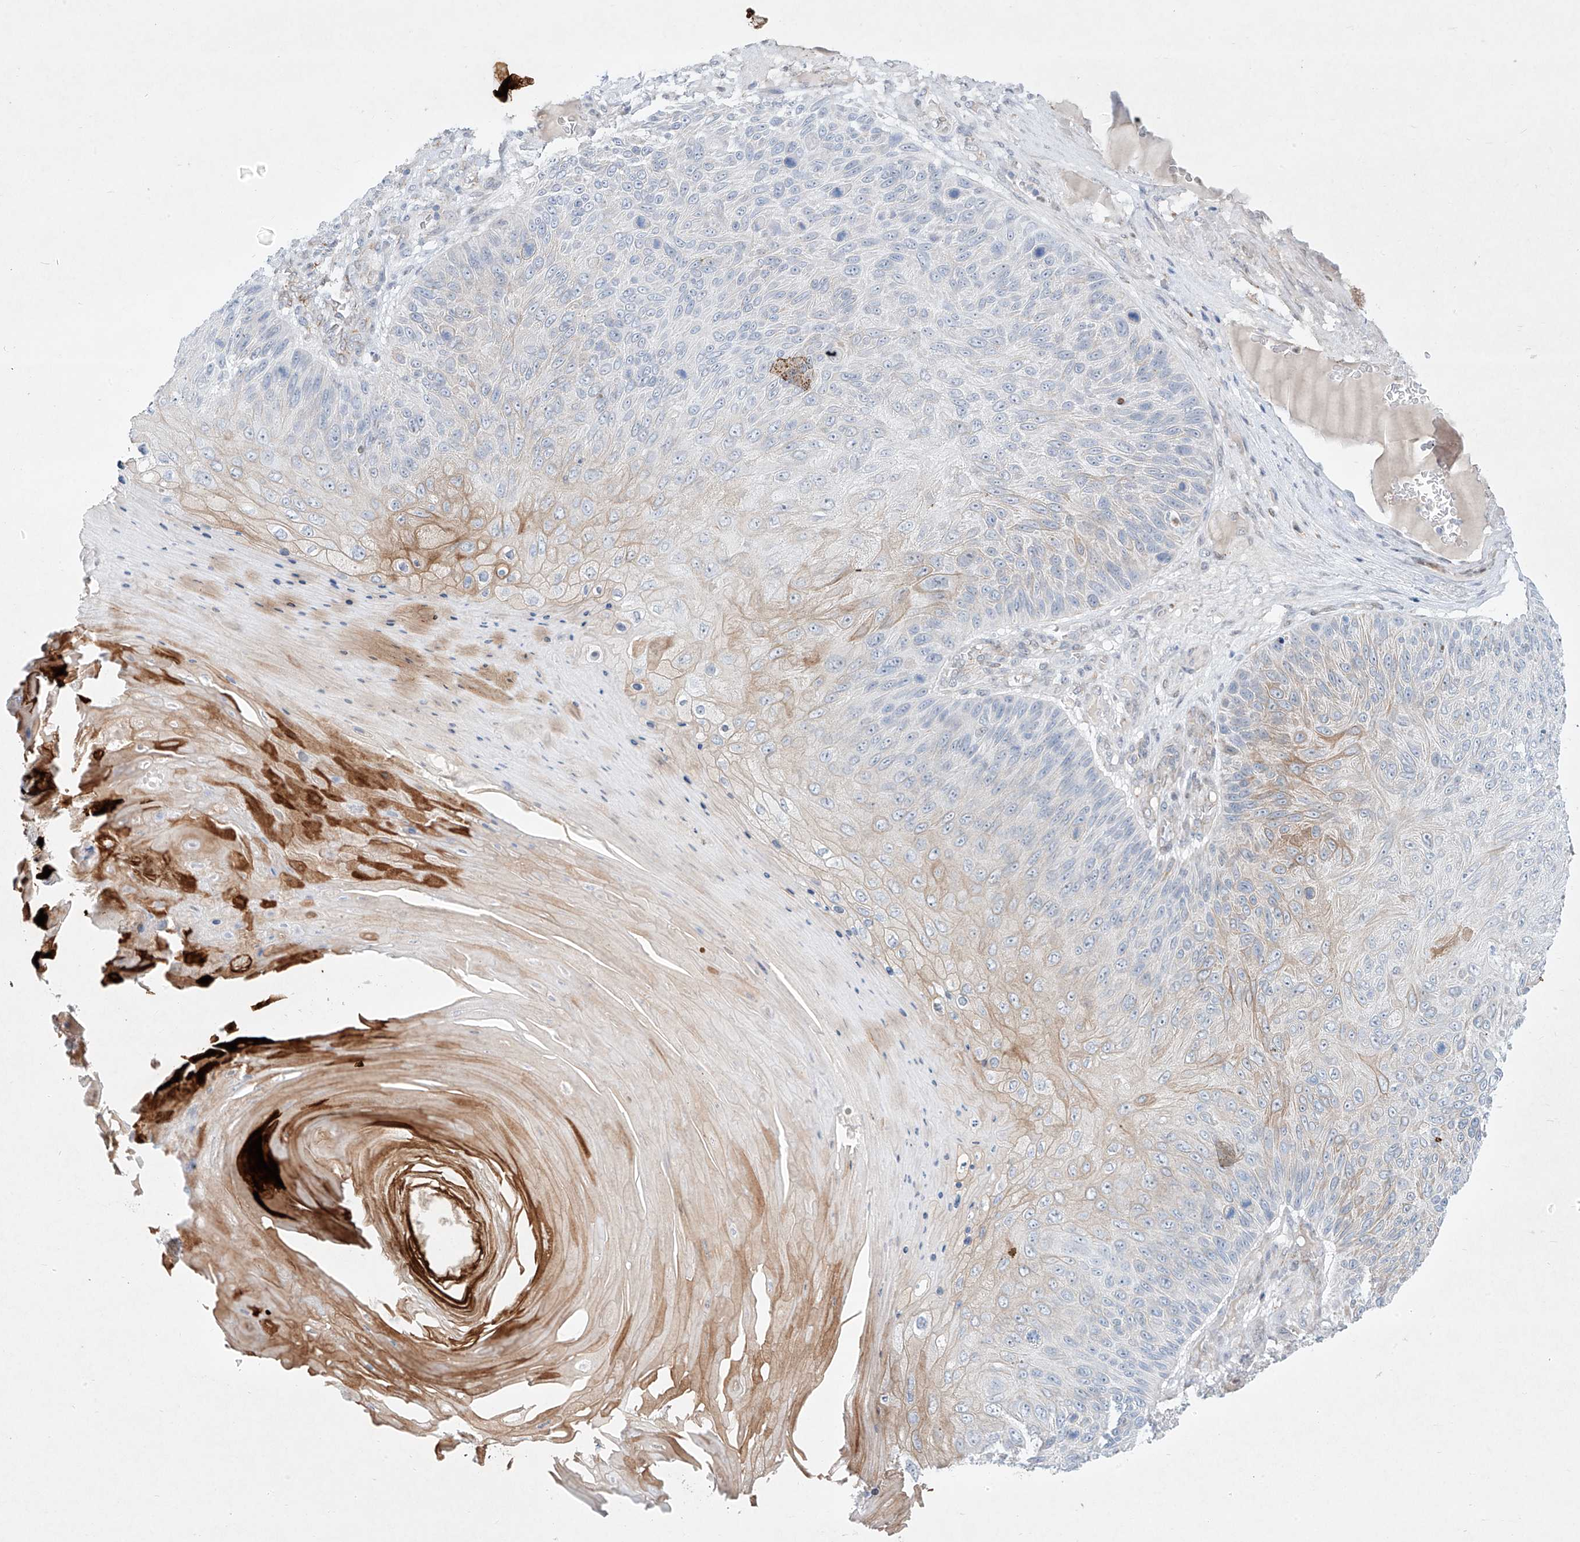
{"staining": {"intensity": "weak", "quantity": "<25%", "location": "cytoplasmic/membranous"}, "tissue": "skin cancer", "cell_type": "Tumor cells", "image_type": "cancer", "snomed": [{"axis": "morphology", "description": "Squamous cell carcinoma, NOS"}, {"axis": "topography", "description": "Skin"}], "caption": "DAB immunohistochemical staining of squamous cell carcinoma (skin) shows no significant positivity in tumor cells. Brightfield microscopy of IHC stained with DAB (brown) and hematoxylin (blue), captured at high magnification.", "gene": "REEP2", "patient": {"sex": "female", "age": 88}}